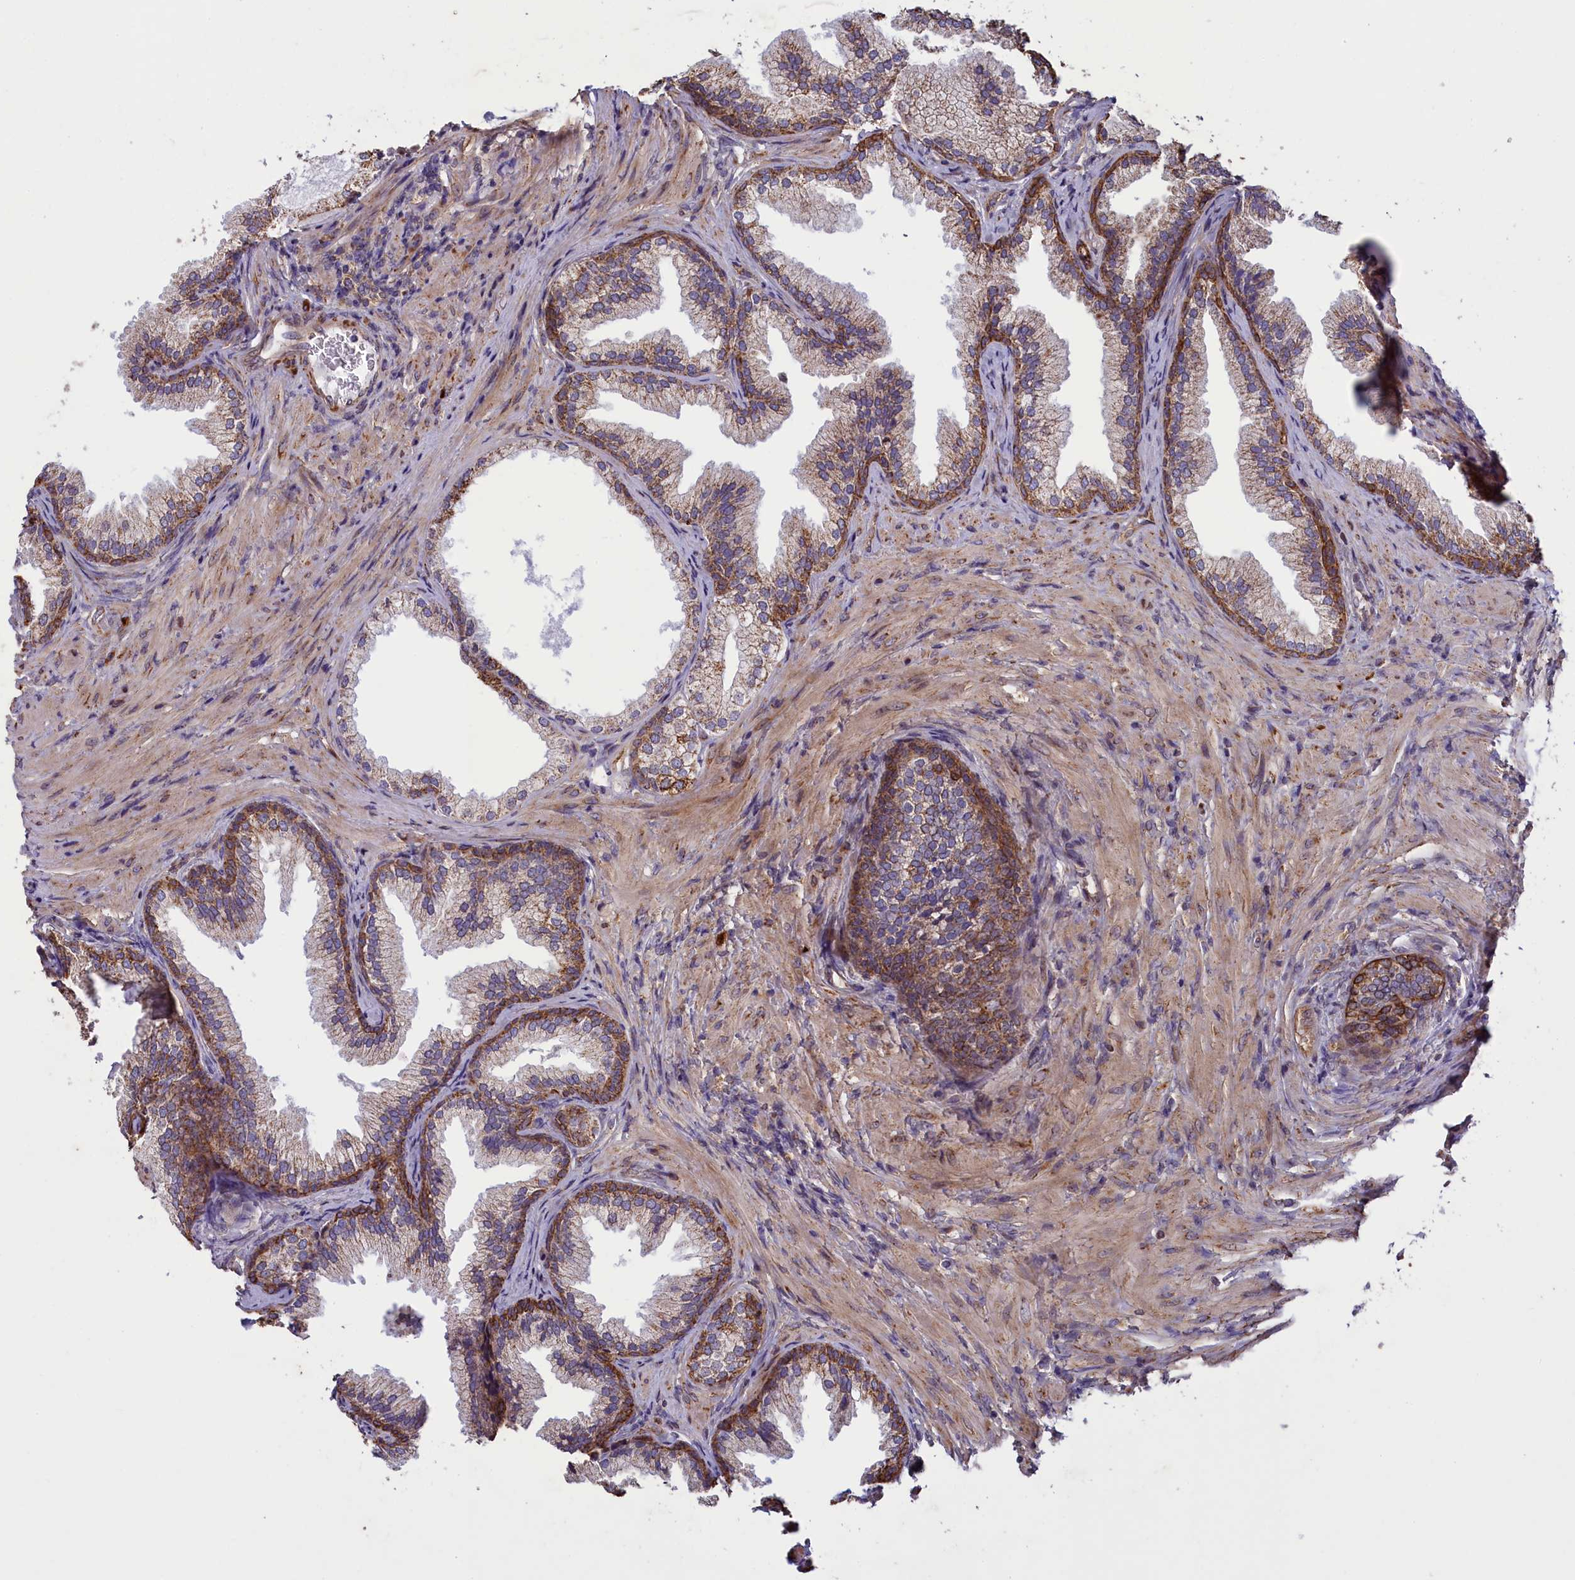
{"staining": {"intensity": "strong", "quantity": "25%-75%", "location": "cytoplasmic/membranous"}, "tissue": "prostate", "cell_type": "Glandular cells", "image_type": "normal", "snomed": [{"axis": "morphology", "description": "Normal tissue, NOS"}, {"axis": "topography", "description": "Prostate"}], "caption": "Immunohistochemical staining of normal human prostate shows 25%-75% levels of strong cytoplasmic/membranous protein staining in about 25%-75% of glandular cells. (DAB (3,3'-diaminobenzidine) IHC, brown staining for protein, blue staining for nuclei).", "gene": "ACAD8", "patient": {"sex": "male", "age": 76}}